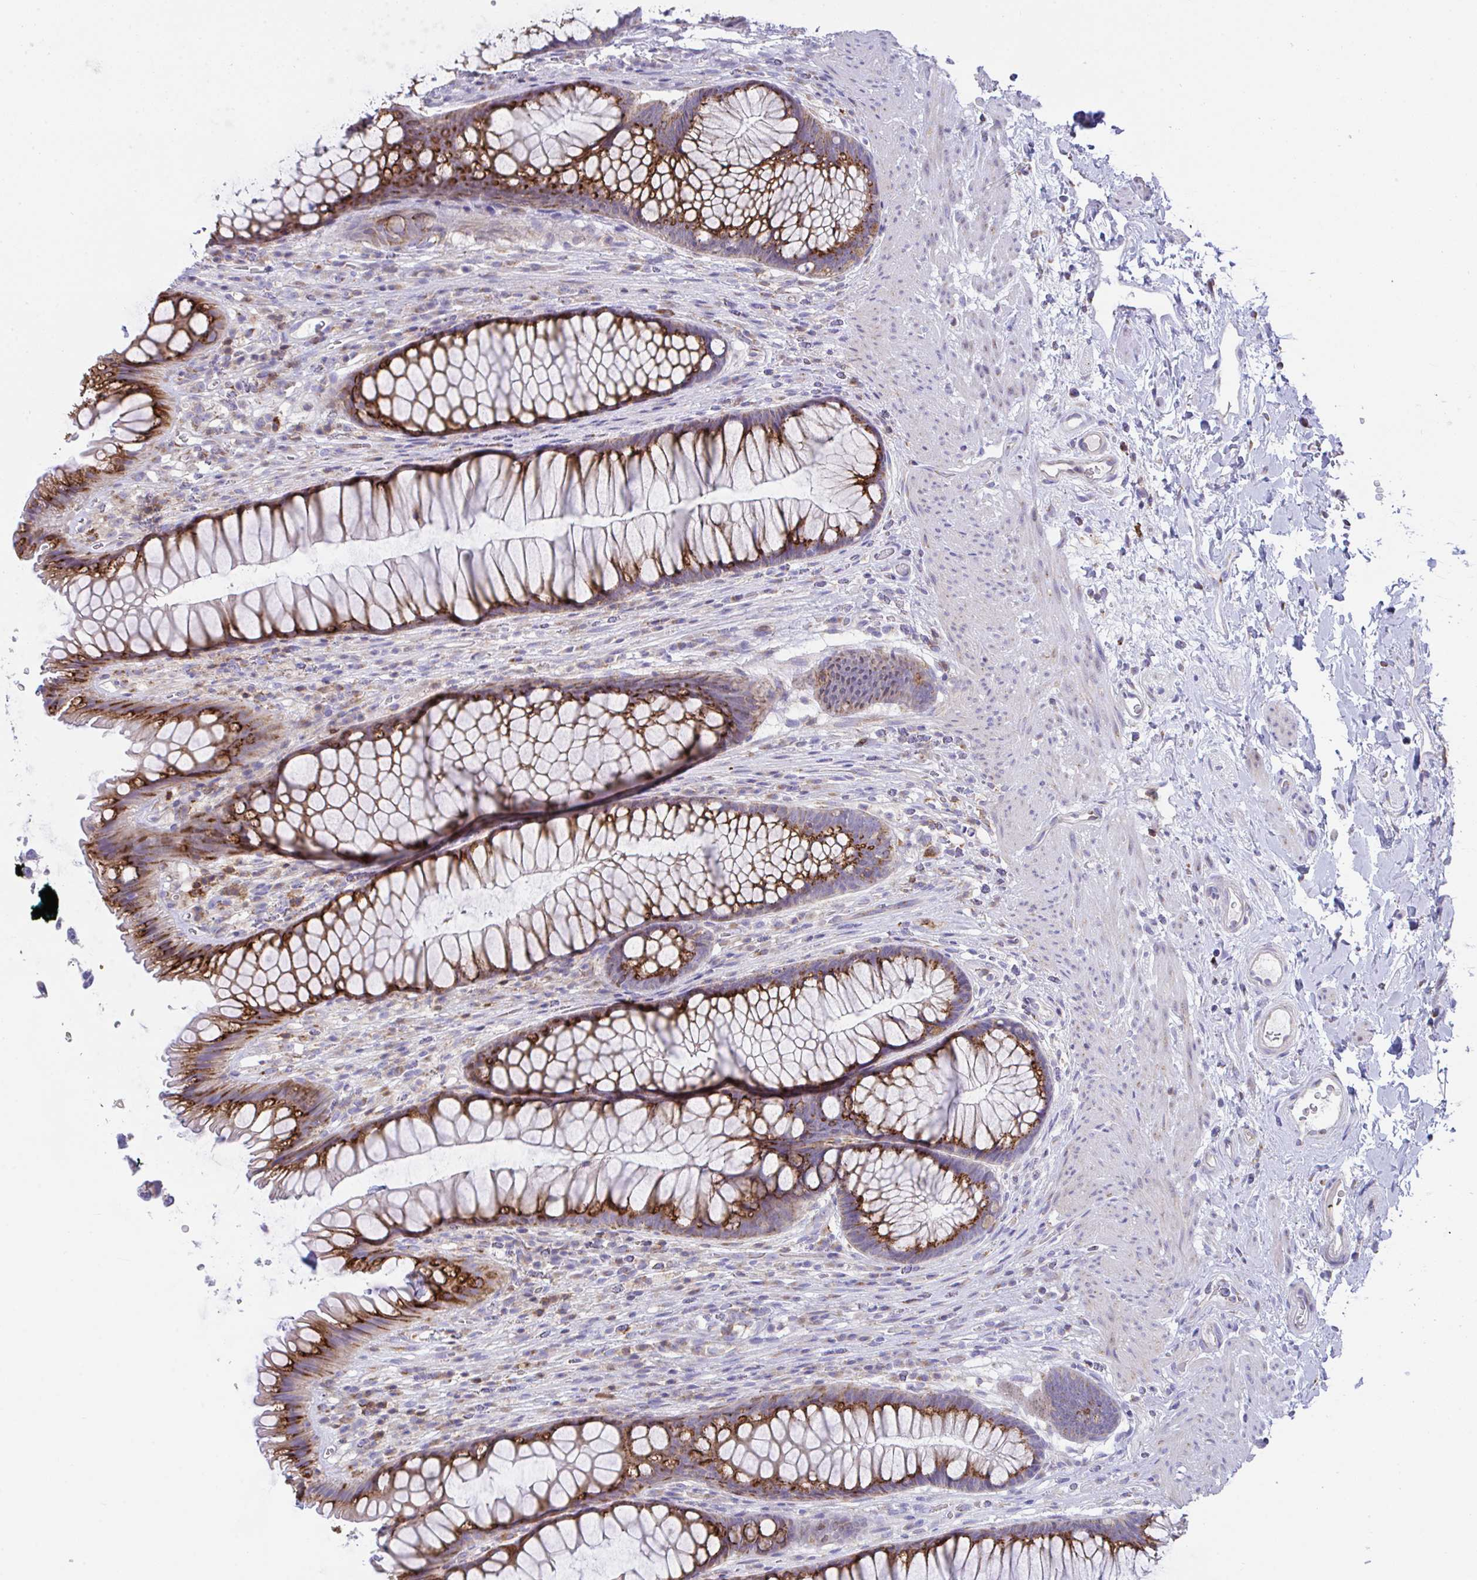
{"staining": {"intensity": "strong", "quantity": ">75%", "location": "cytoplasmic/membranous"}, "tissue": "rectum", "cell_type": "Glandular cells", "image_type": "normal", "snomed": [{"axis": "morphology", "description": "Normal tissue, NOS"}, {"axis": "topography", "description": "Rectum"}], "caption": "Rectum stained for a protein shows strong cytoplasmic/membranous positivity in glandular cells. Immunohistochemistry stains the protein of interest in brown and the nuclei are stained blue.", "gene": "MIA3", "patient": {"sex": "male", "age": 53}}